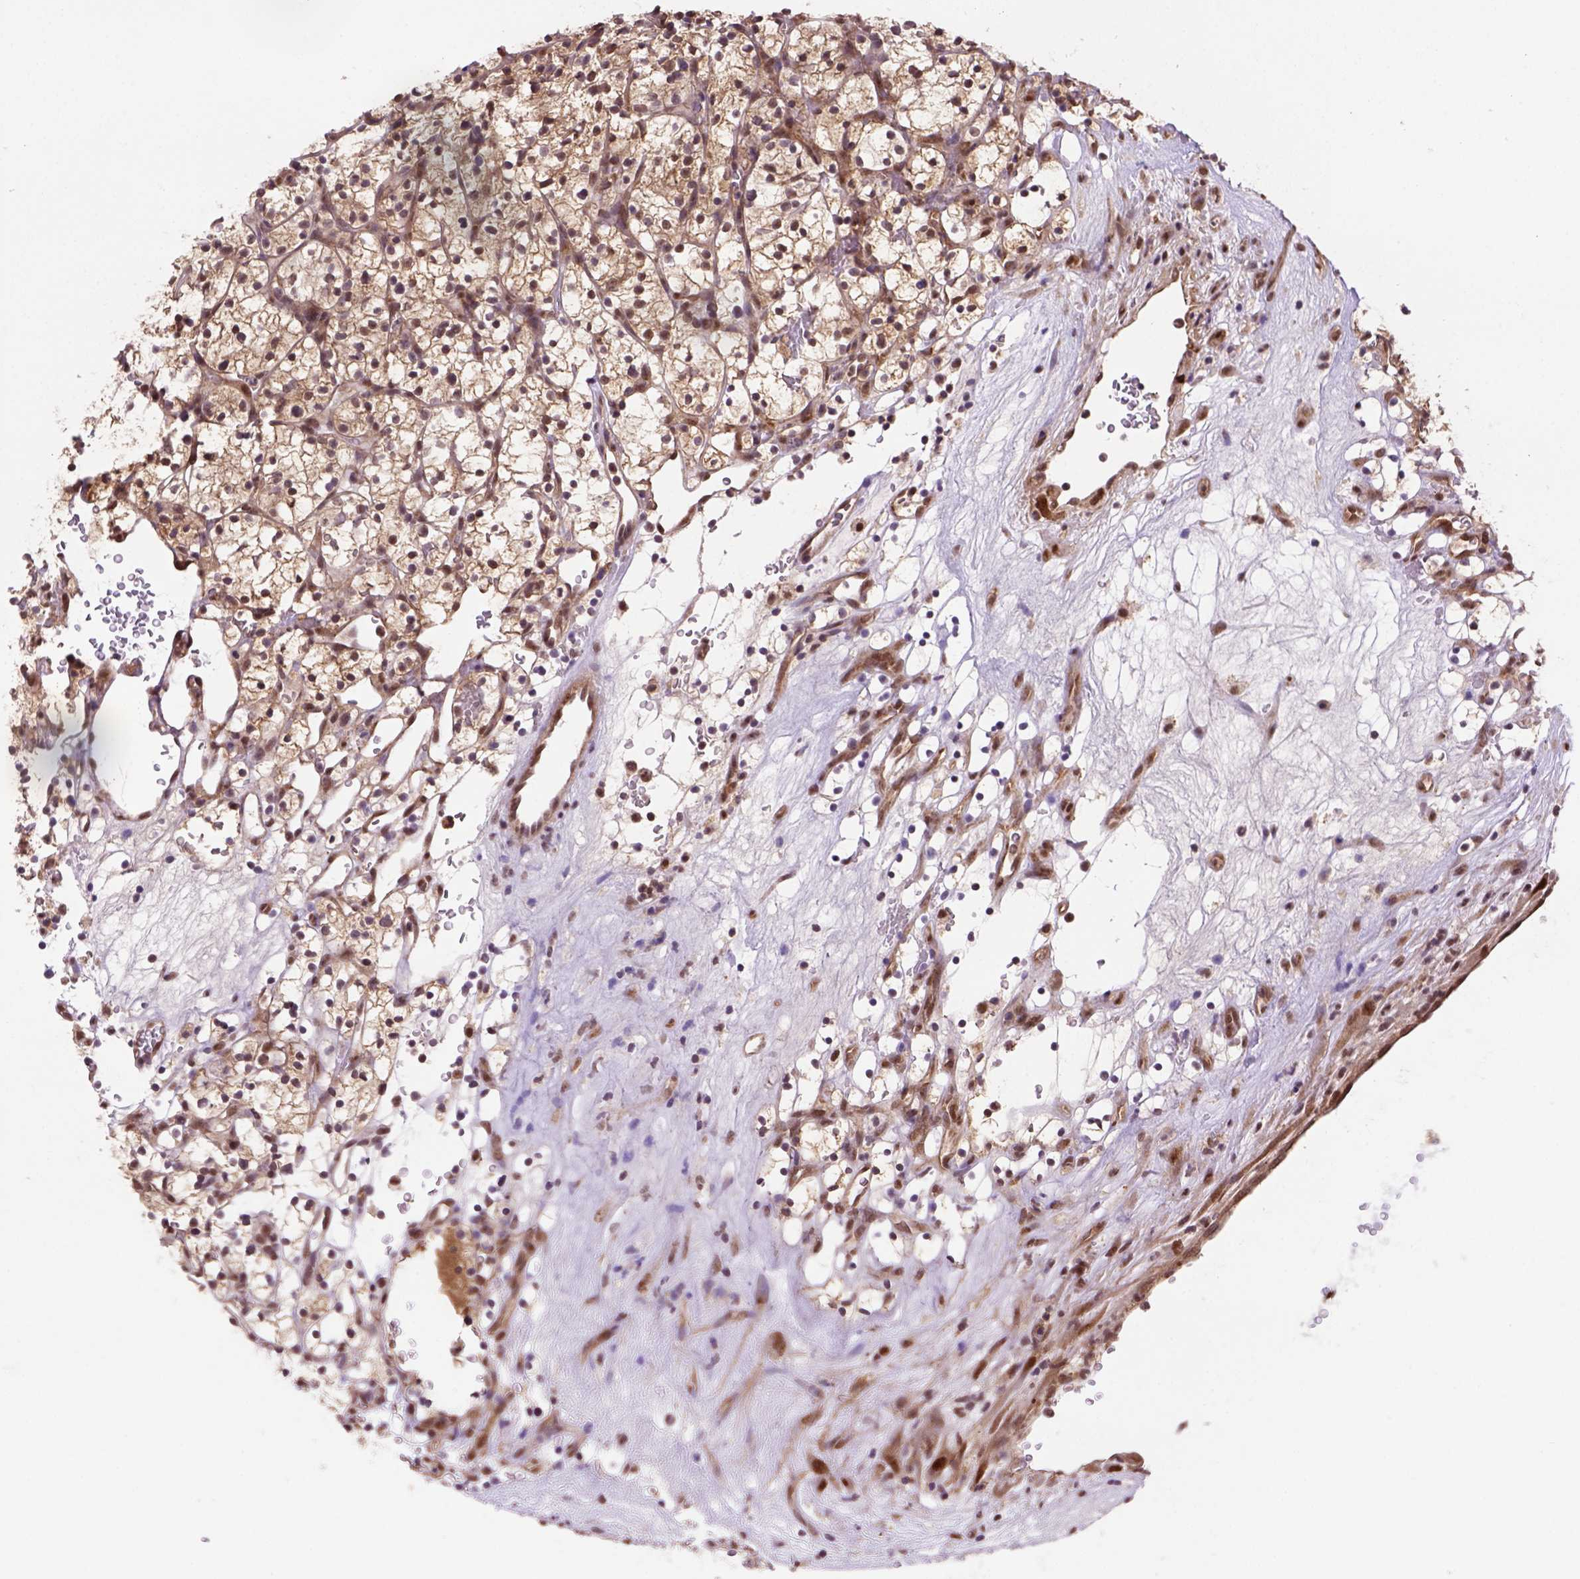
{"staining": {"intensity": "strong", "quantity": ">75%", "location": "cytoplasmic/membranous,nuclear"}, "tissue": "renal cancer", "cell_type": "Tumor cells", "image_type": "cancer", "snomed": [{"axis": "morphology", "description": "Adenocarcinoma, NOS"}, {"axis": "topography", "description": "Kidney"}], "caption": "Strong cytoplasmic/membranous and nuclear positivity for a protein is present in approximately >75% of tumor cells of renal cancer using immunohistochemistry (IHC).", "gene": "PSMC2", "patient": {"sex": "female", "age": 64}}